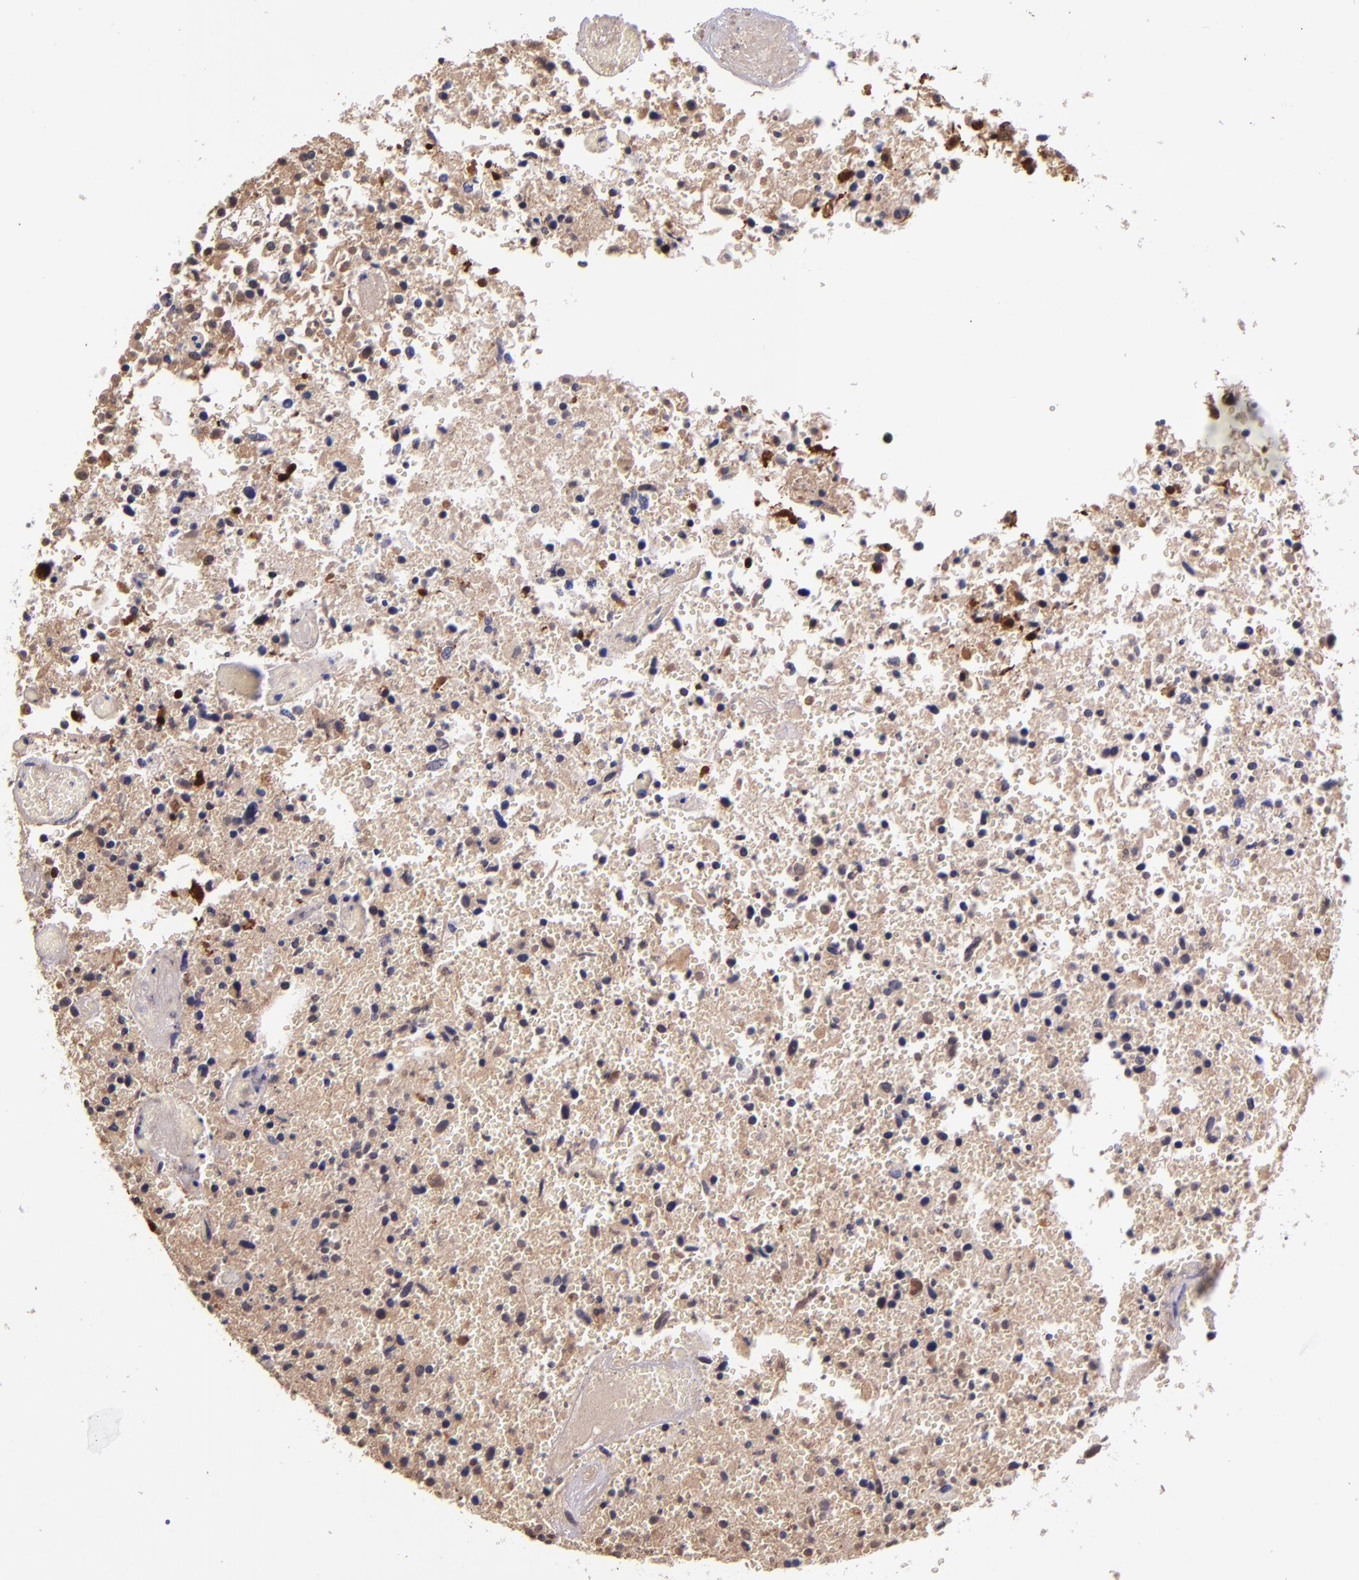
{"staining": {"intensity": "negative", "quantity": "none", "location": "none"}, "tissue": "glioma", "cell_type": "Tumor cells", "image_type": "cancer", "snomed": [{"axis": "morphology", "description": "Glioma, malignant, High grade"}, {"axis": "topography", "description": "Brain"}], "caption": "High magnification brightfield microscopy of glioma stained with DAB (brown) and counterstained with hematoxylin (blue): tumor cells show no significant staining. (DAB immunohistochemistry (IHC) with hematoxylin counter stain).", "gene": "KNG1", "patient": {"sex": "male", "age": 72}}